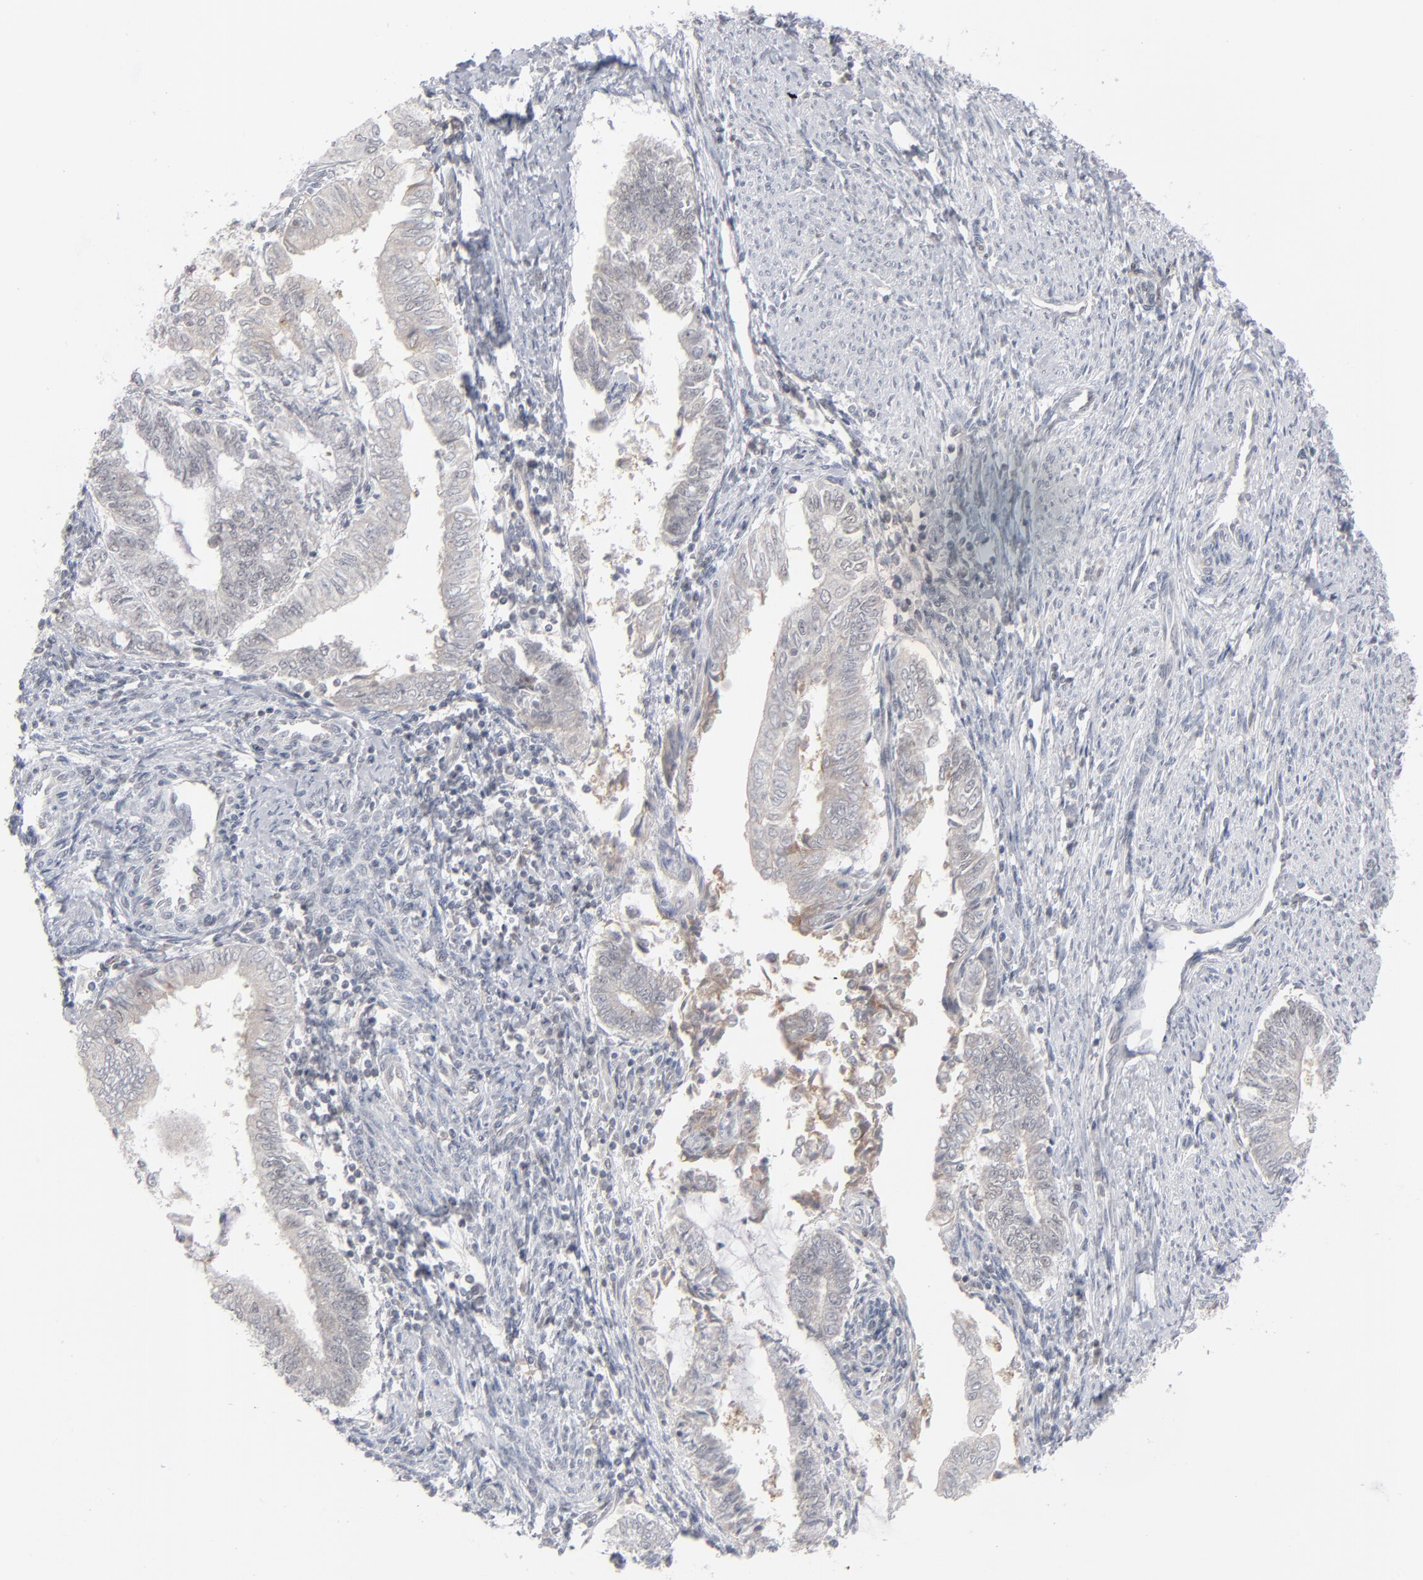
{"staining": {"intensity": "negative", "quantity": "none", "location": "none"}, "tissue": "endometrial cancer", "cell_type": "Tumor cells", "image_type": "cancer", "snomed": [{"axis": "morphology", "description": "Adenocarcinoma, NOS"}, {"axis": "topography", "description": "Endometrium"}], "caption": "Tumor cells are negative for brown protein staining in adenocarcinoma (endometrial). (IHC, brightfield microscopy, high magnification).", "gene": "POF1B", "patient": {"sex": "female", "age": 66}}